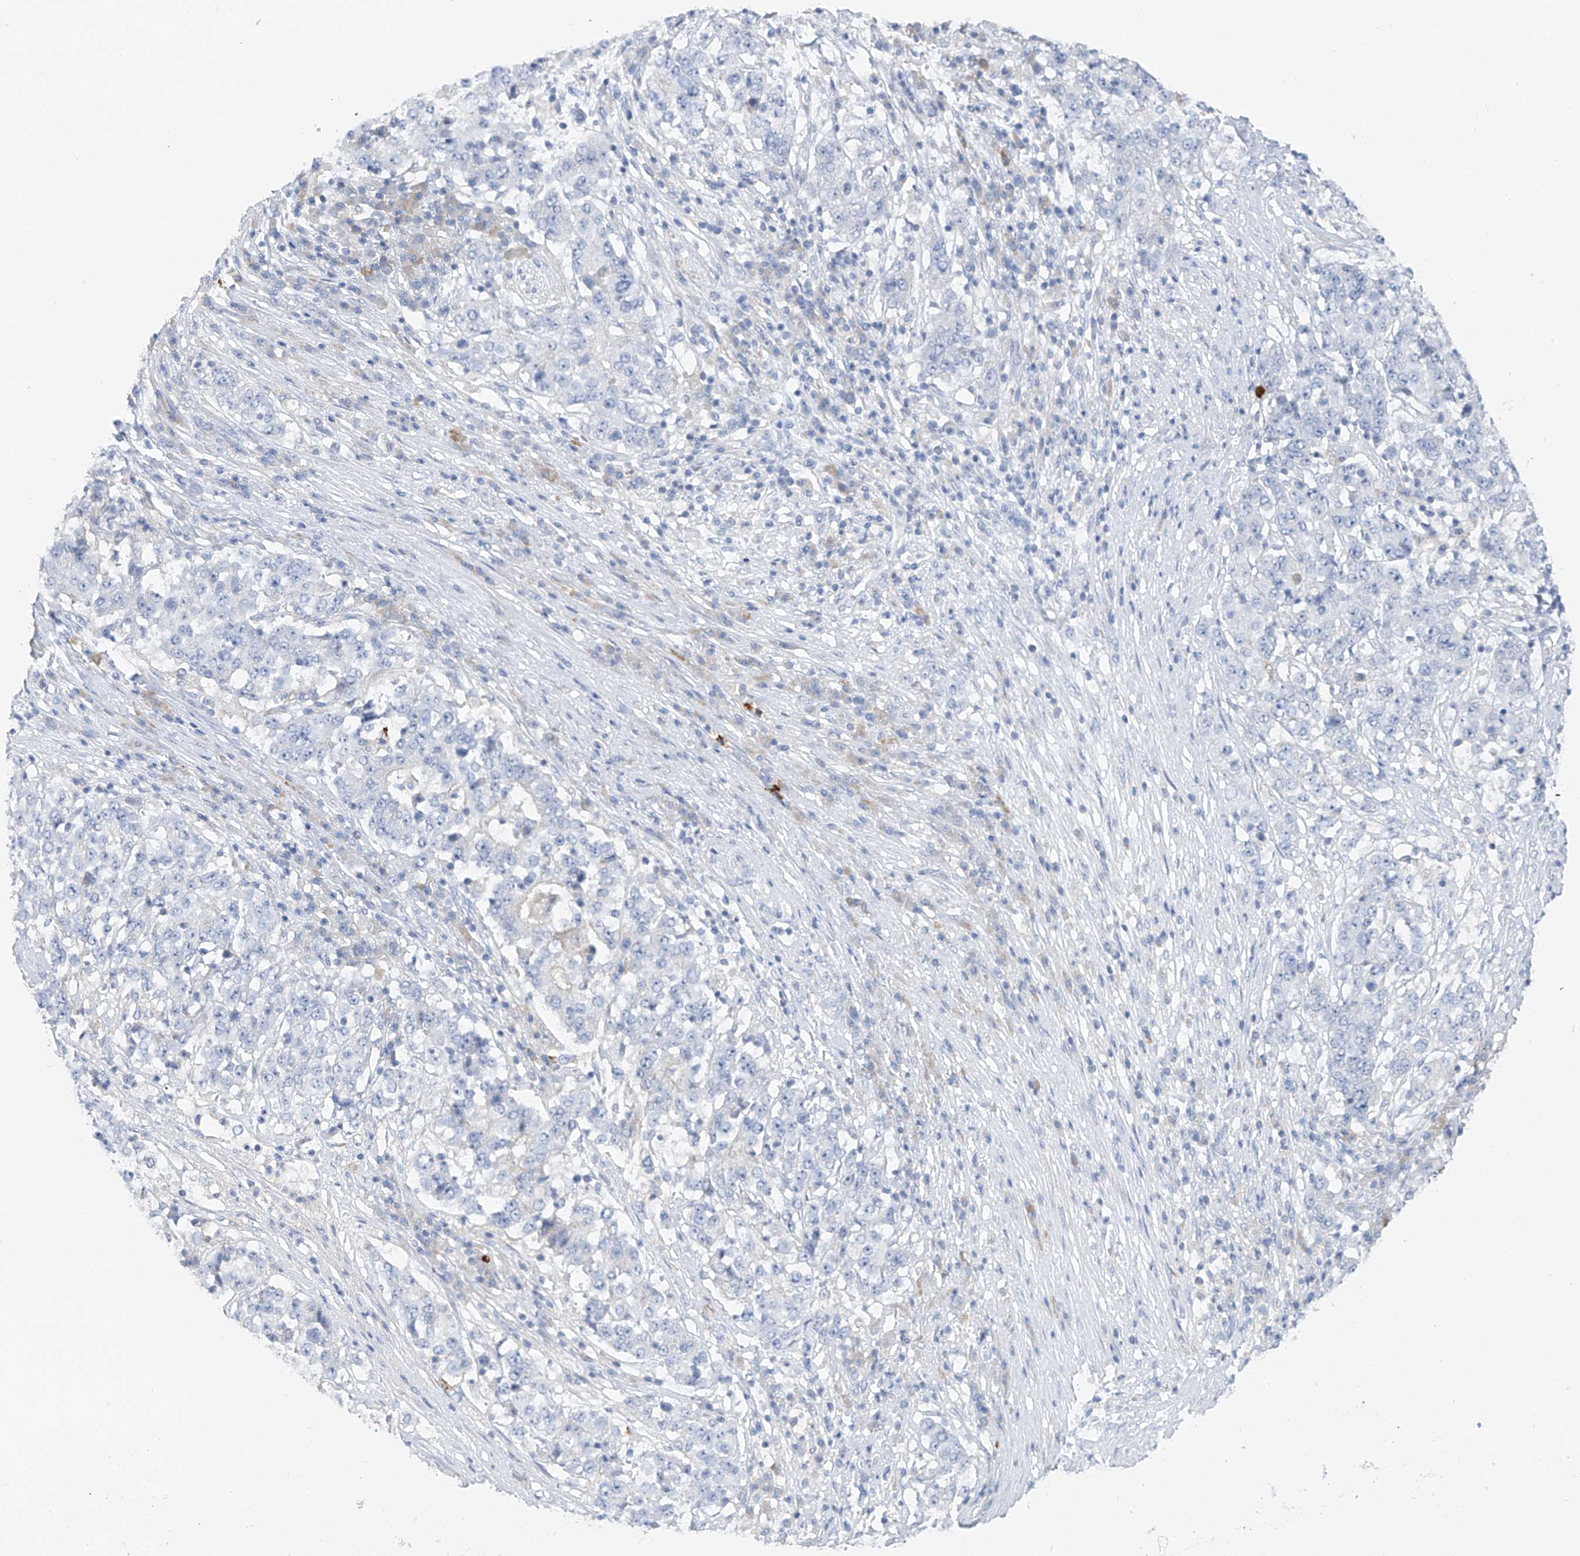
{"staining": {"intensity": "negative", "quantity": "none", "location": "none"}, "tissue": "stomach cancer", "cell_type": "Tumor cells", "image_type": "cancer", "snomed": [{"axis": "morphology", "description": "Adenocarcinoma, NOS"}, {"axis": "topography", "description": "Stomach"}], "caption": "High power microscopy image of an IHC micrograph of stomach cancer (adenocarcinoma), revealing no significant expression in tumor cells.", "gene": "POMGNT2", "patient": {"sex": "male", "age": 59}}